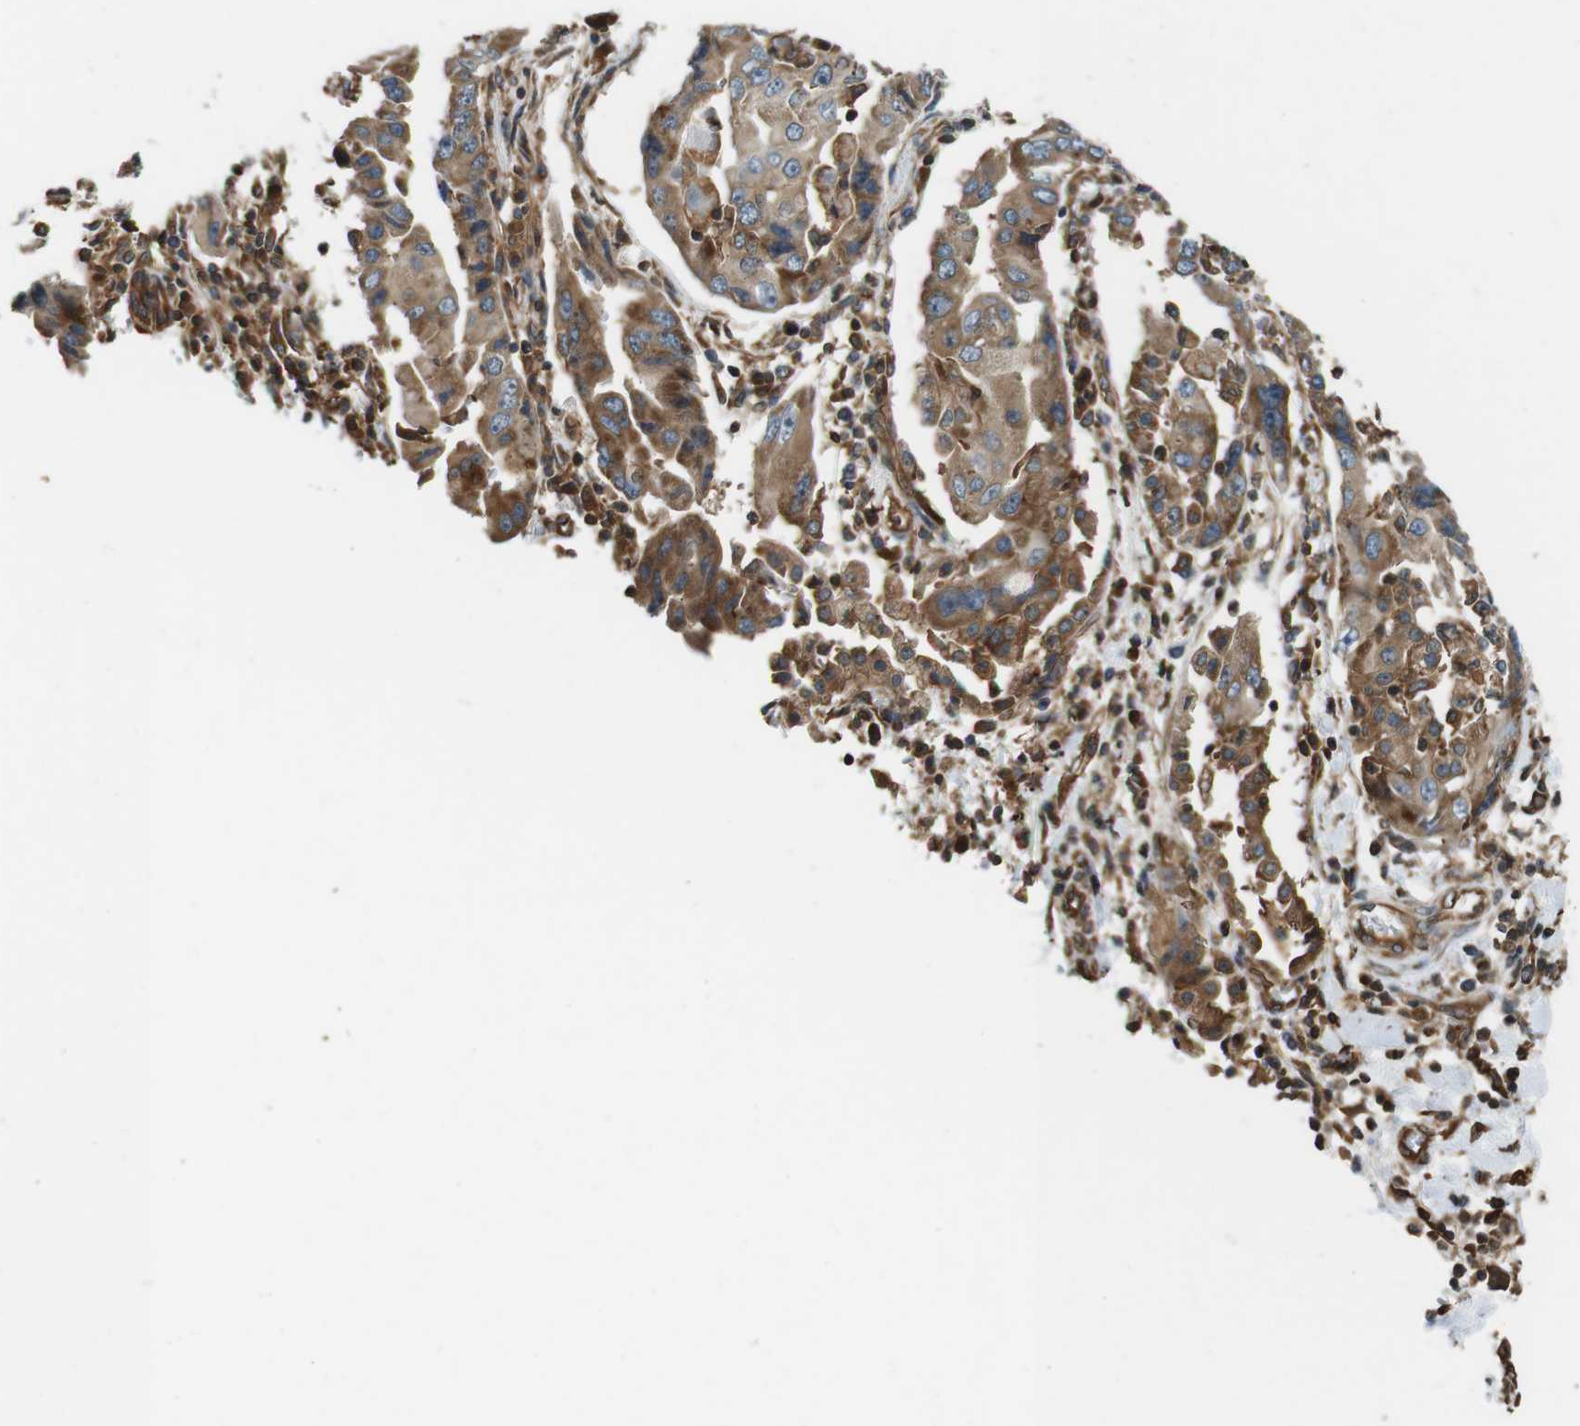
{"staining": {"intensity": "moderate", "quantity": ">75%", "location": "cytoplasmic/membranous"}, "tissue": "lung cancer", "cell_type": "Tumor cells", "image_type": "cancer", "snomed": [{"axis": "morphology", "description": "Adenocarcinoma, NOS"}, {"axis": "topography", "description": "Lung"}], "caption": "A photomicrograph of adenocarcinoma (lung) stained for a protein demonstrates moderate cytoplasmic/membranous brown staining in tumor cells.", "gene": "PA2G4", "patient": {"sex": "female", "age": 65}}